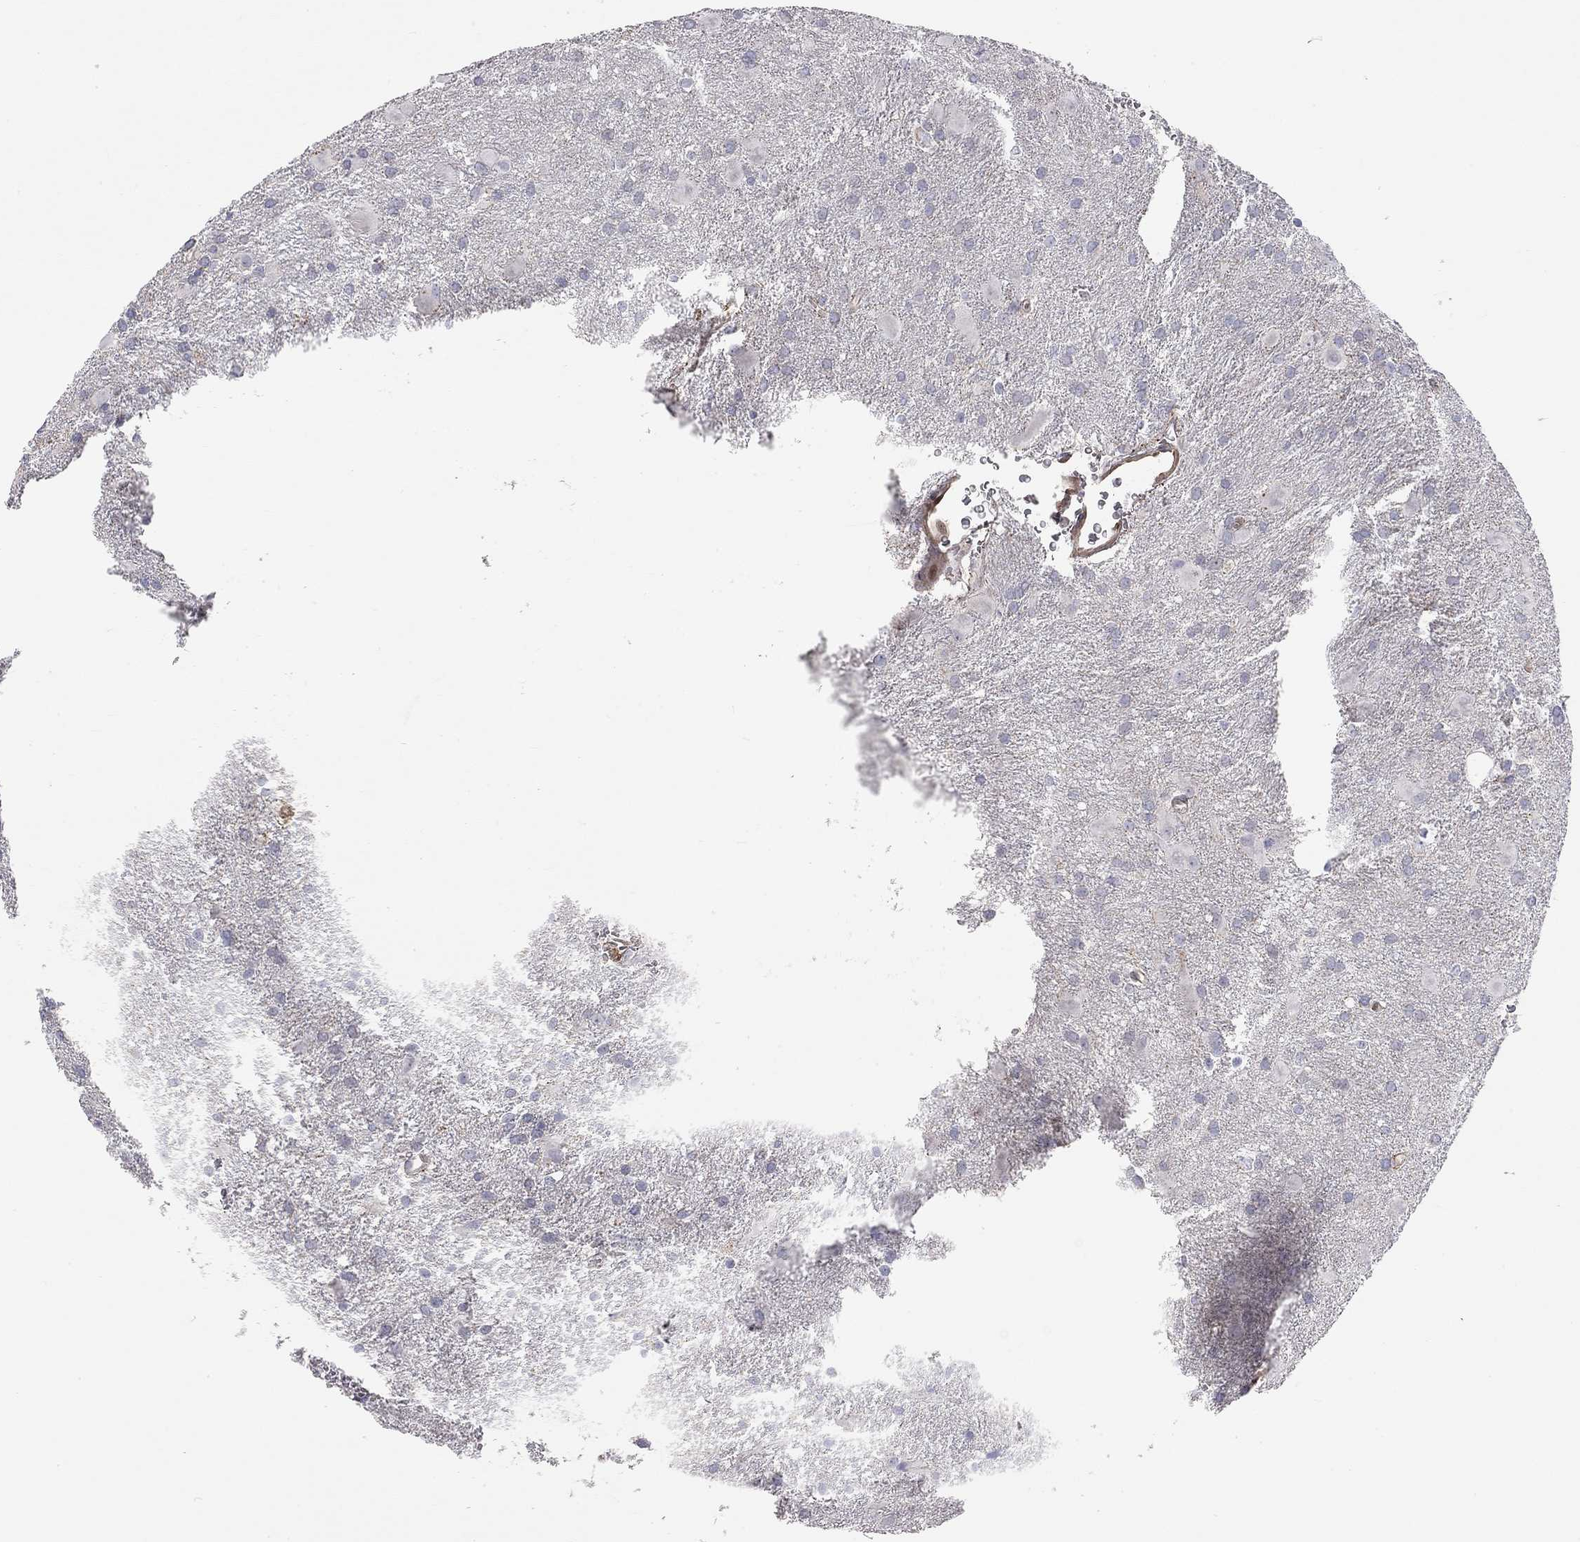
{"staining": {"intensity": "negative", "quantity": "none", "location": "none"}, "tissue": "glioma", "cell_type": "Tumor cells", "image_type": "cancer", "snomed": [{"axis": "morphology", "description": "Glioma, malignant, Low grade"}, {"axis": "topography", "description": "Brain"}], "caption": "DAB (3,3'-diaminobenzidine) immunohistochemical staining of malignant glioma (low-grade) demonstrates no significant positivity in tumor cells. The staining is performed using DAB brown chromogen with nuclei counter-stained in using hematoxylin.", "gene": "PAPSS2", "patient": {"sex": "male", "age": 58}}